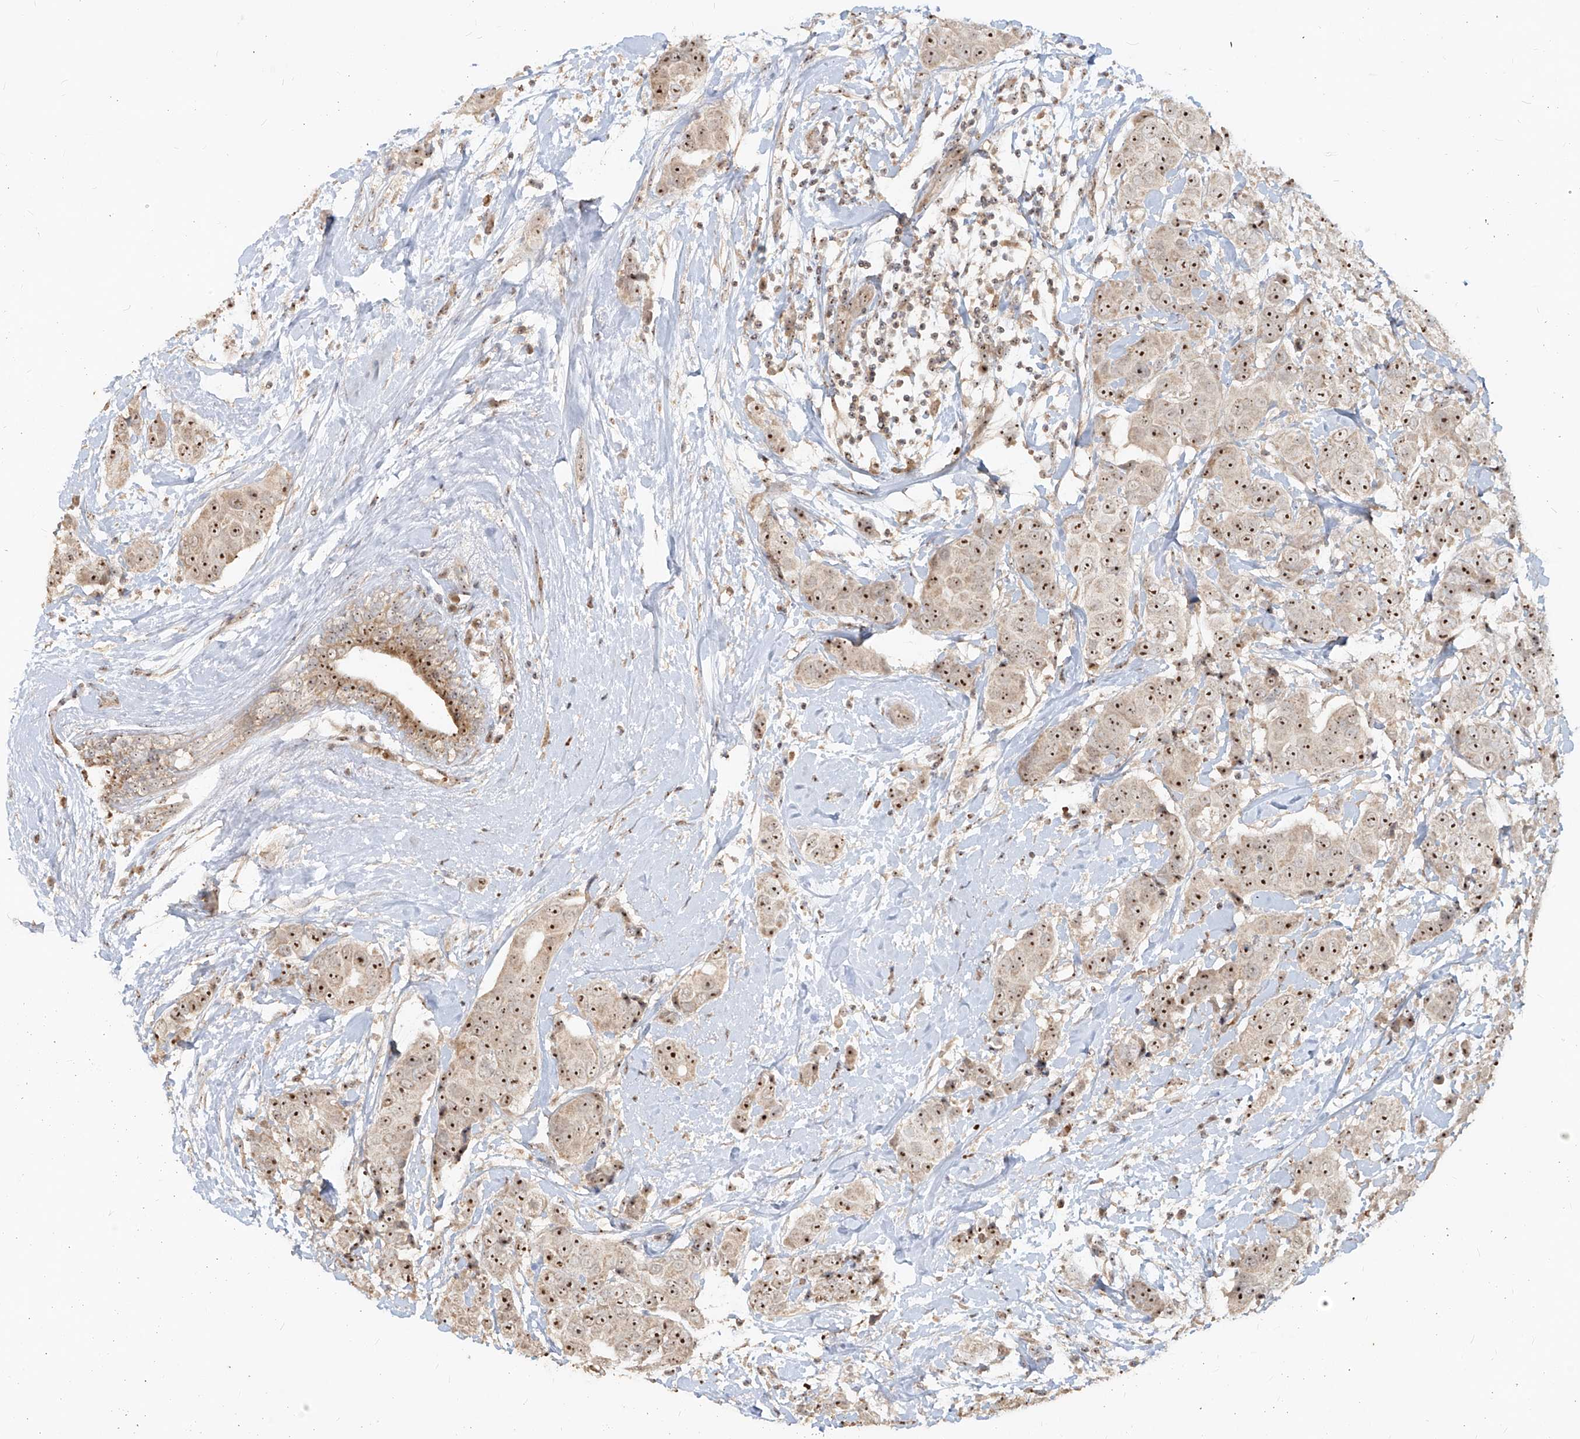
{"staining": {"intensity": "moderate", "quantity": ">75%", "location": "nuclear"}, "tissue": "breast cancer", "cell_type": "Tumor cells", "image_type": "cancer", "snomed": [{"axis": "morphology", "description": "Normal tissue, NOS"}, {"axis": "morphology", "description": "Duct carcinoma"}, {"axis": "topography", "description": "Breast"}], "caption": "High-power microscopy captured an immunohistochemistry (IHC) image of breast cancer (infiltrating ductal carcinoma), revealing moderate nuclear expression in about >75% of tumor cells.", "gene": "BYSL", "patient": {"sex": "female", "age": 39}}